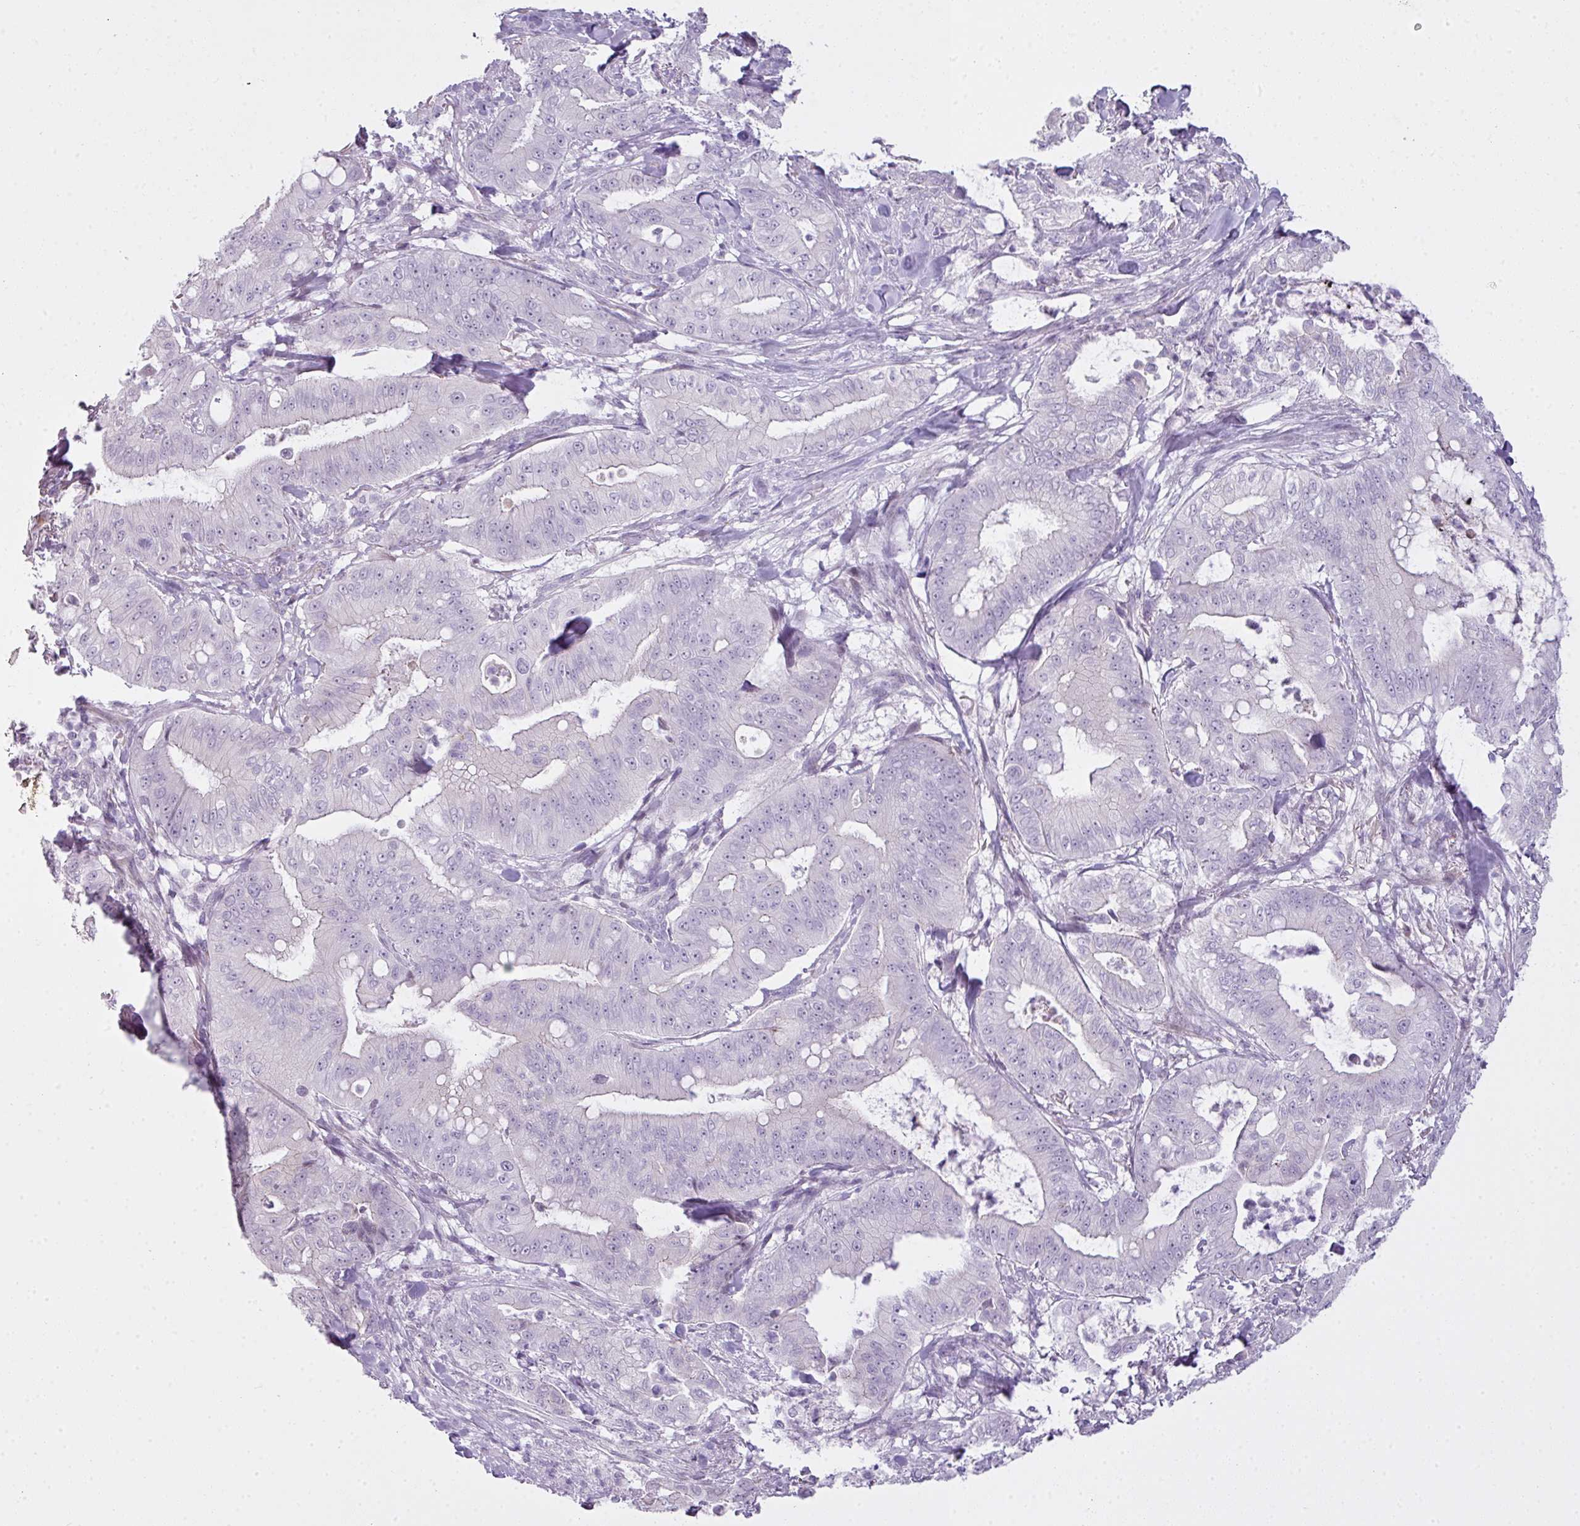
{"staining": {"intensity": "negative", "quantity": "none", "location": "none"}, "tissue": "pancreatic cancer", "cell_type": "Tumor cells", "image_type": "cancer", "snomed": [{"axis": "morphology", "description": "Adenocarcinoma, NOS"}, {"axis": "topography", "description": "Pancreas"}], "caption": "Immunohistochemistry (IHC) image of neoplastic tissue: adenocarcinoma (pancreatic) stained with DAB (3,3'-diaminobenzidine) exhibits no significant protein staining in tumor cells. (DAB (3,3'-diaminobenzidine) immunohistochemistry visualized using brightfield microscopy, high magnification).", "gene": "ZNF688", "patient": {"sex": "male", "age": 71}}